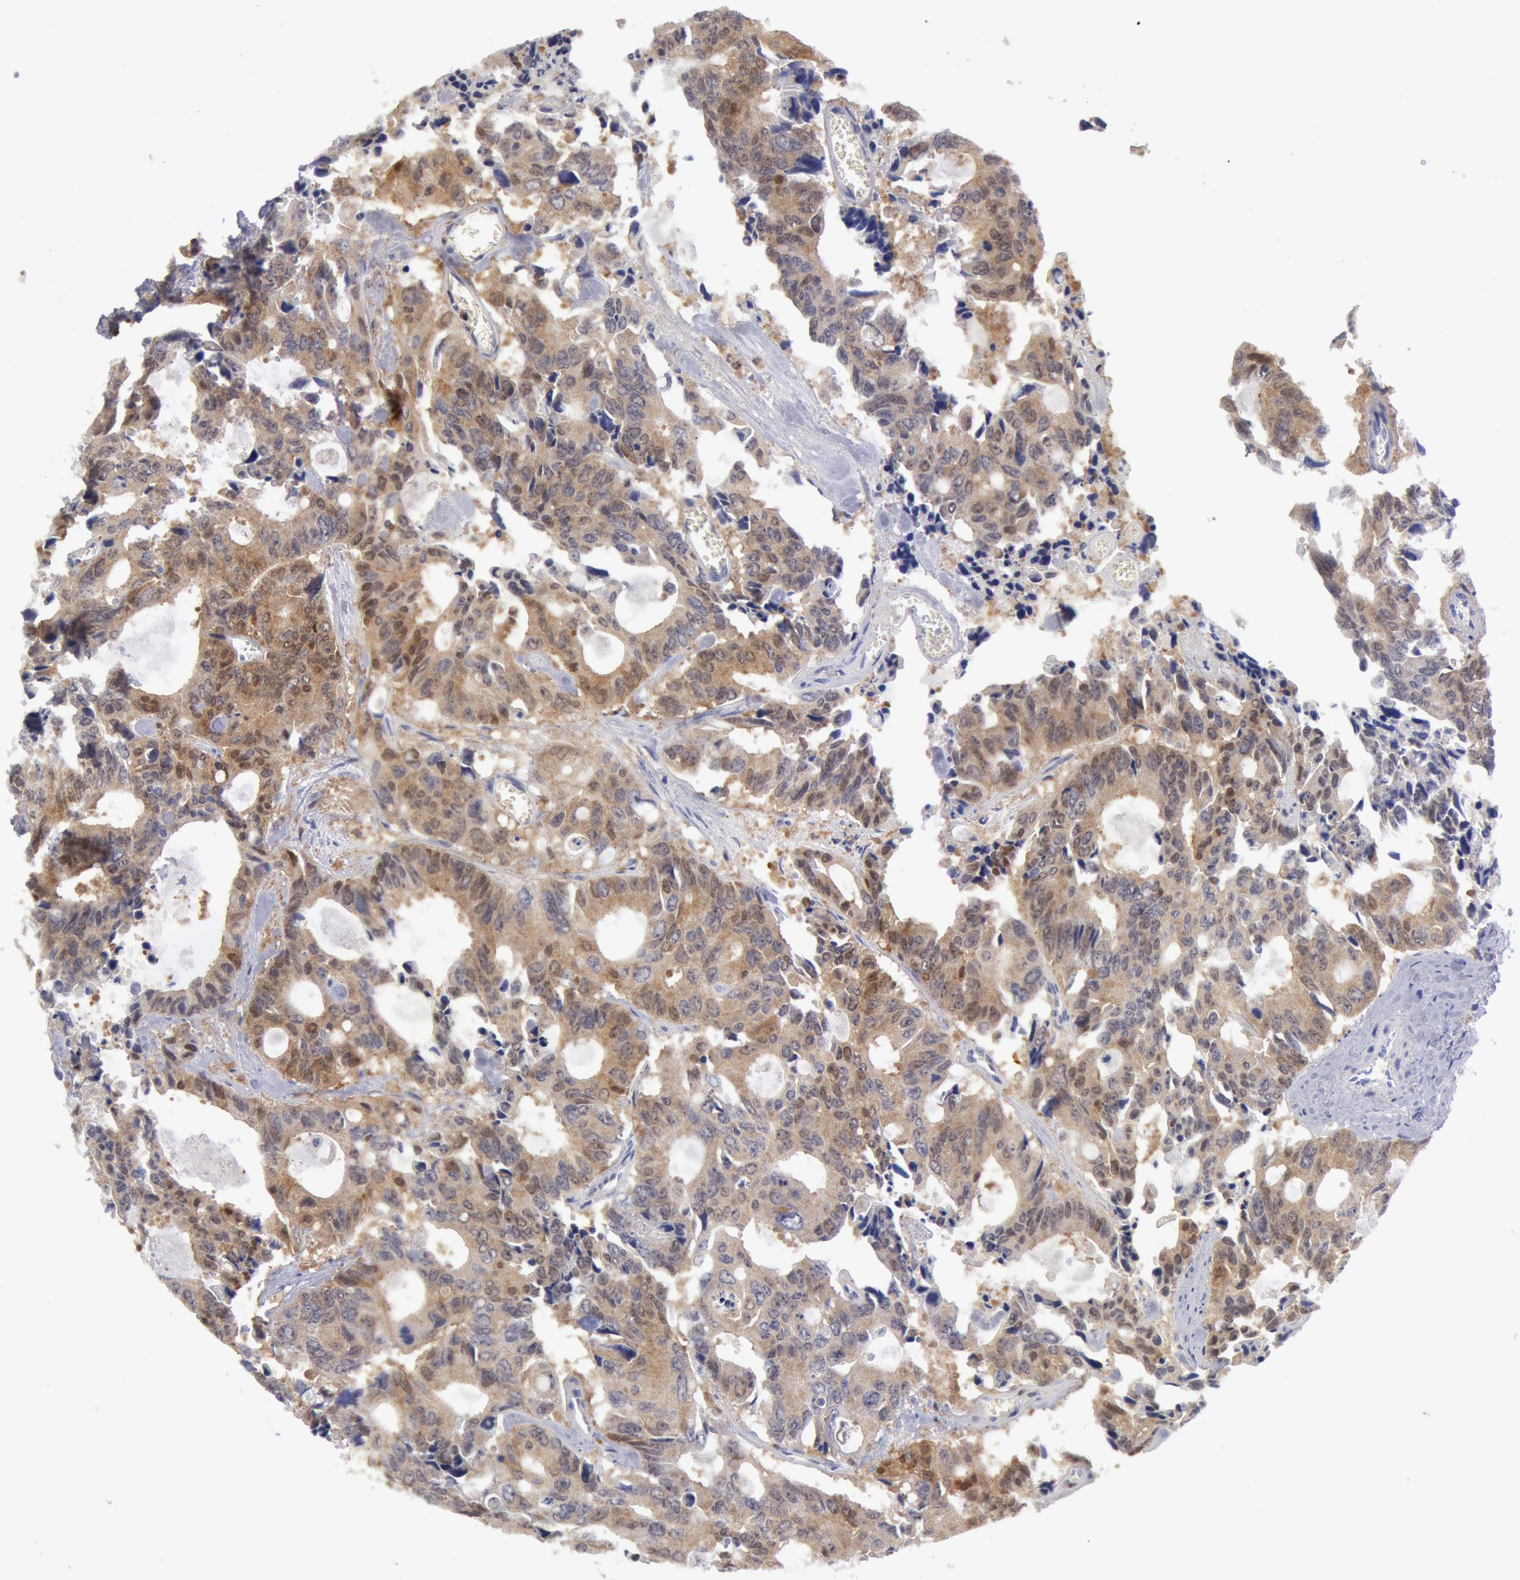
{"staining": {"intensity": "moderate", "quantity": ">75%", "location": "cytoplasmic/membranous"}, "tissue": "colorectal cancer", "cell_type": "Tumor cells", "image_type": "cancer", "snomed": [{"axis": "morphology", "description": "Adenocarcinoma, NOS"}, {"axis": "topography", "description": "Rectum"}], "caption": "Immunohistochemistry of human colorectal cancer shows medium levels of moderate cytoplasmic/membranous staining in about >75% of tumor cells. (DAB (3,3'-diaminobenzidine) = brown stain, brightfield microscopy at high magnification).", "gene": "SYK", "patient": {"sex": "male", "age": 76}}